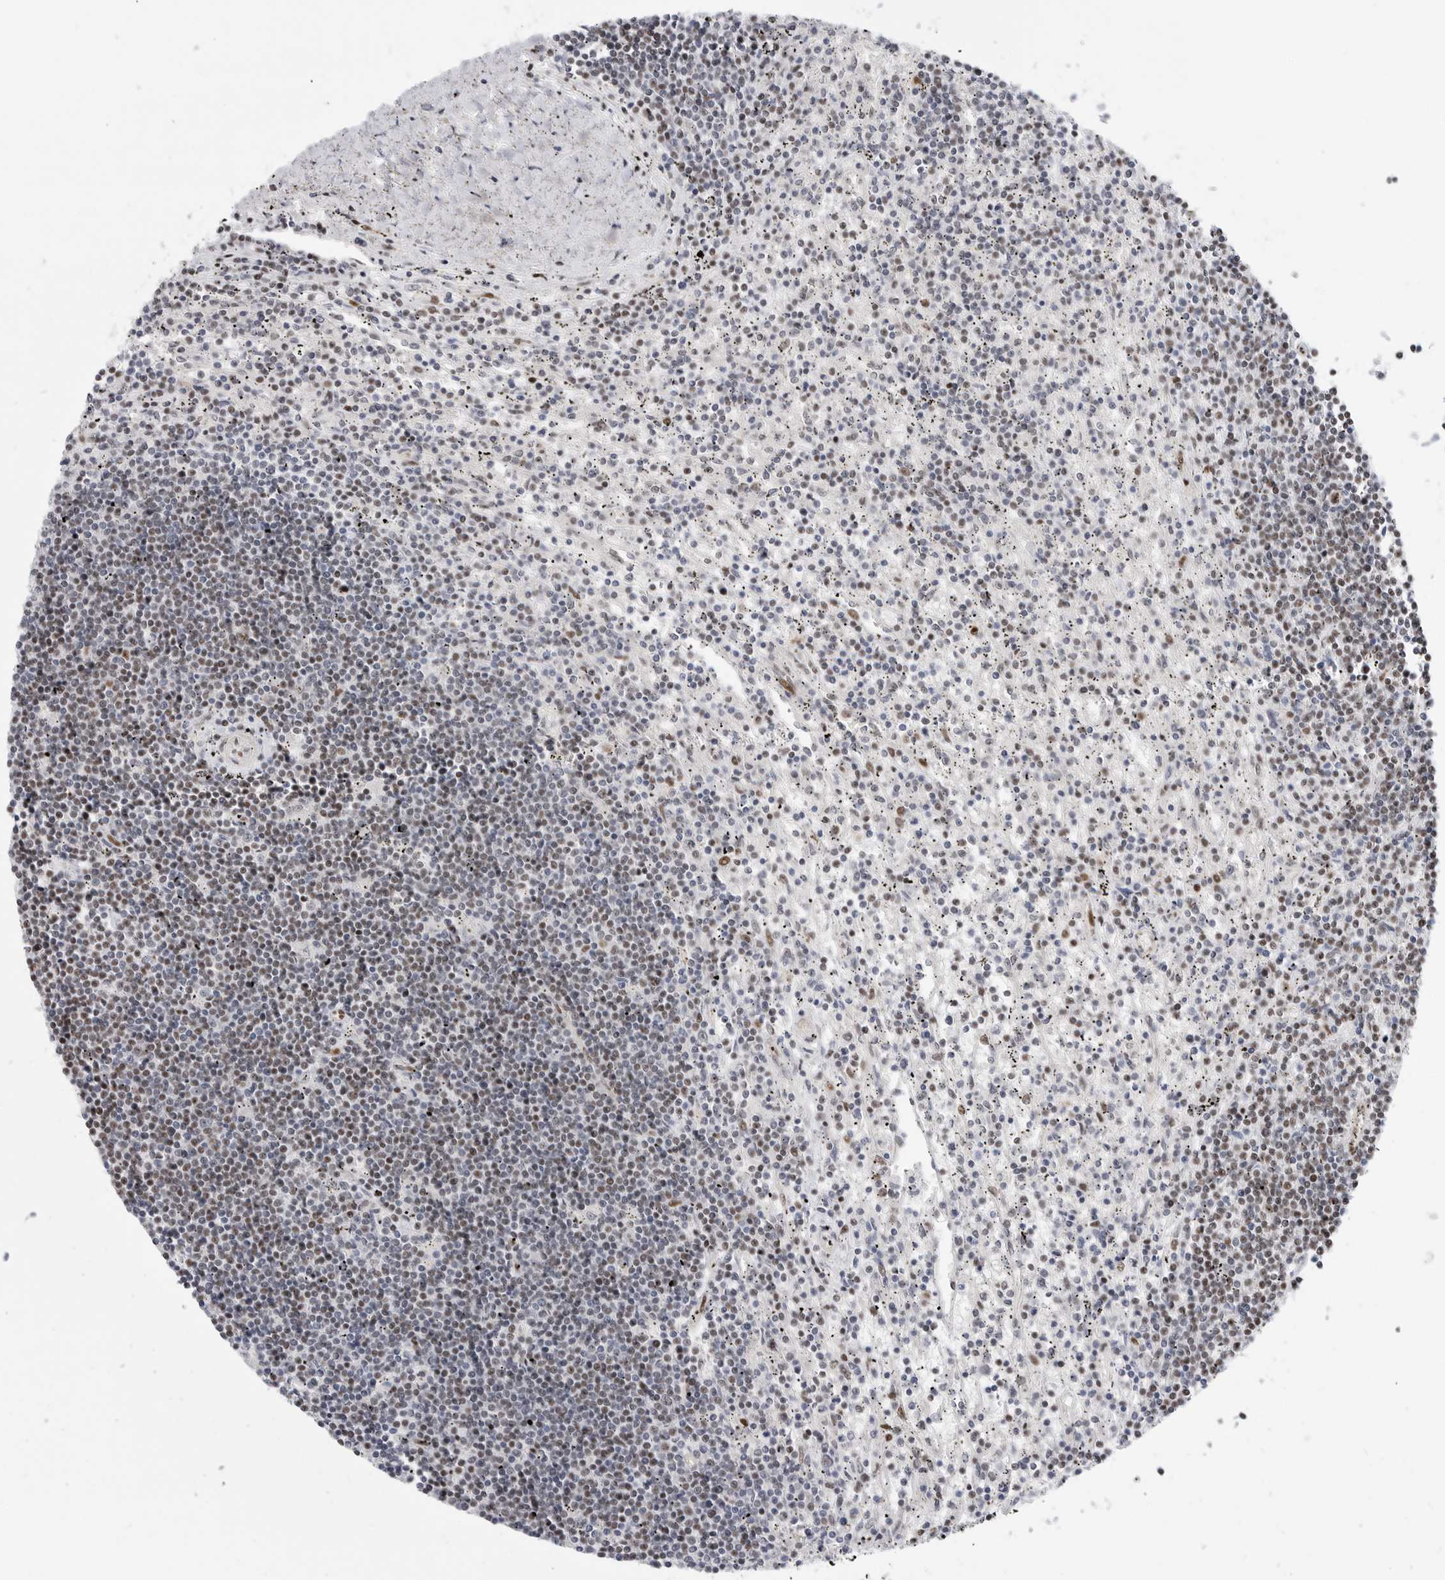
{"staining": {"intensity": "weak", "quantity": "<25%", "location": "nuclear"}, "tissue": "lymphoma", "cell_type": "Tumor cells", "image_type": "cancer", "snomed": [{"axis": "morphology", "description": "Malignant lymphoma, non-Hodgkin's type, Low grade"}, {"axis": "topography", "description": "Spleen"}], "caption": "This is an immunohistochemistry histopathology image of lymphoma. There is no expression in tumor cells.", "gene": "GPATCH2", "patient": {"sex": "male", "age": 76}}